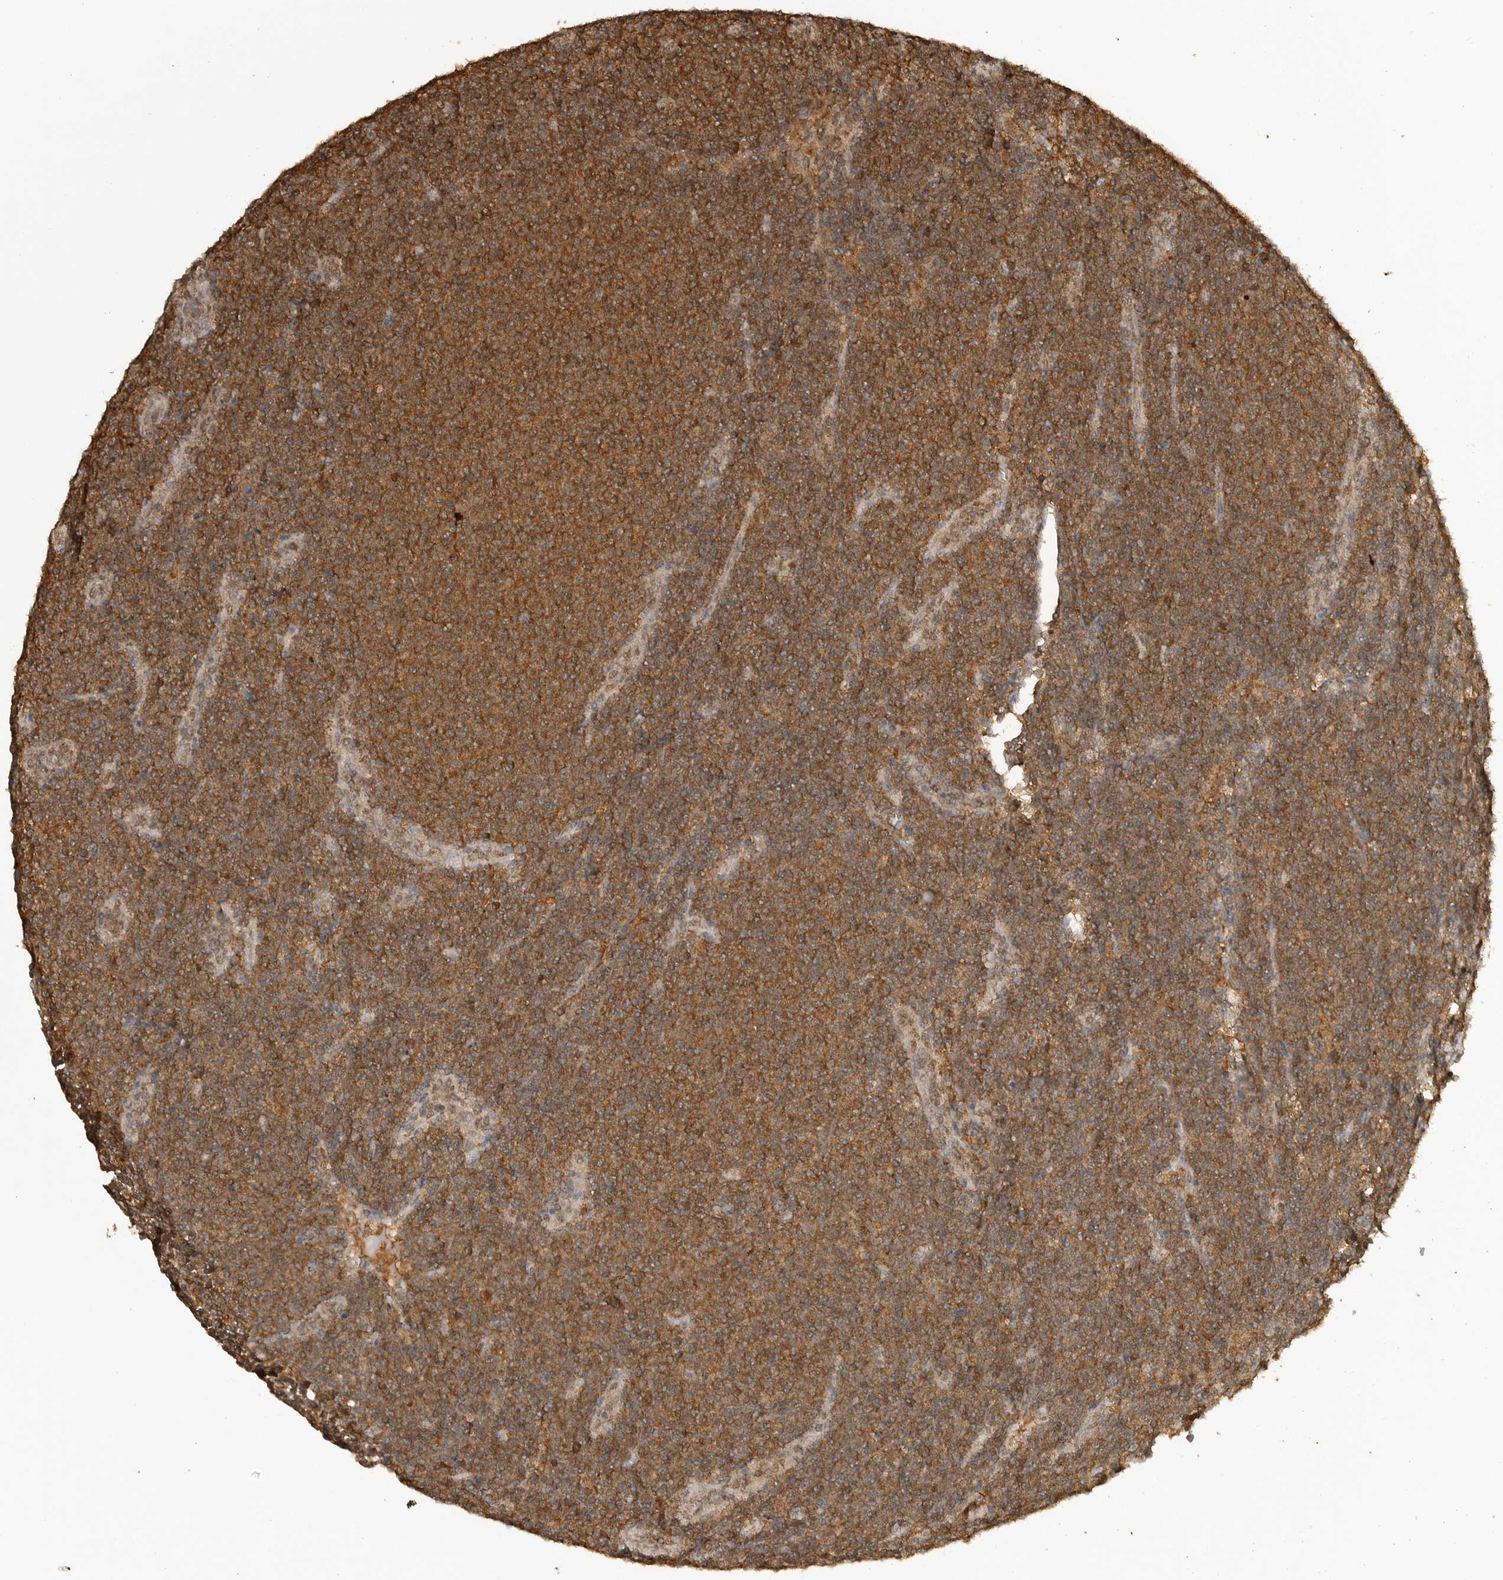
{"staining": {"intensity": "moderate", "quantity": ">75%", "location": "cytoplasmic/membranous,nuclear"}, "tissue": "lymphoma", "cell_type": "Tumor cells", "image_type": "cancer", "snomed": [{"axis": "morphology", "description": "Malignant lymphoma, non-Hodgkin's type, Low grade"}, {"axis": "topography", "description": "Lymph node"}], "caption": "Human lymphoma stained for a protein (brown) reveals moderate cytoplasmic/membranous and nuclear positive expression in approximately >75% of tumor cells.", "gene": "ICOSLG", "patient": {"sex": "male", "age": 66}}